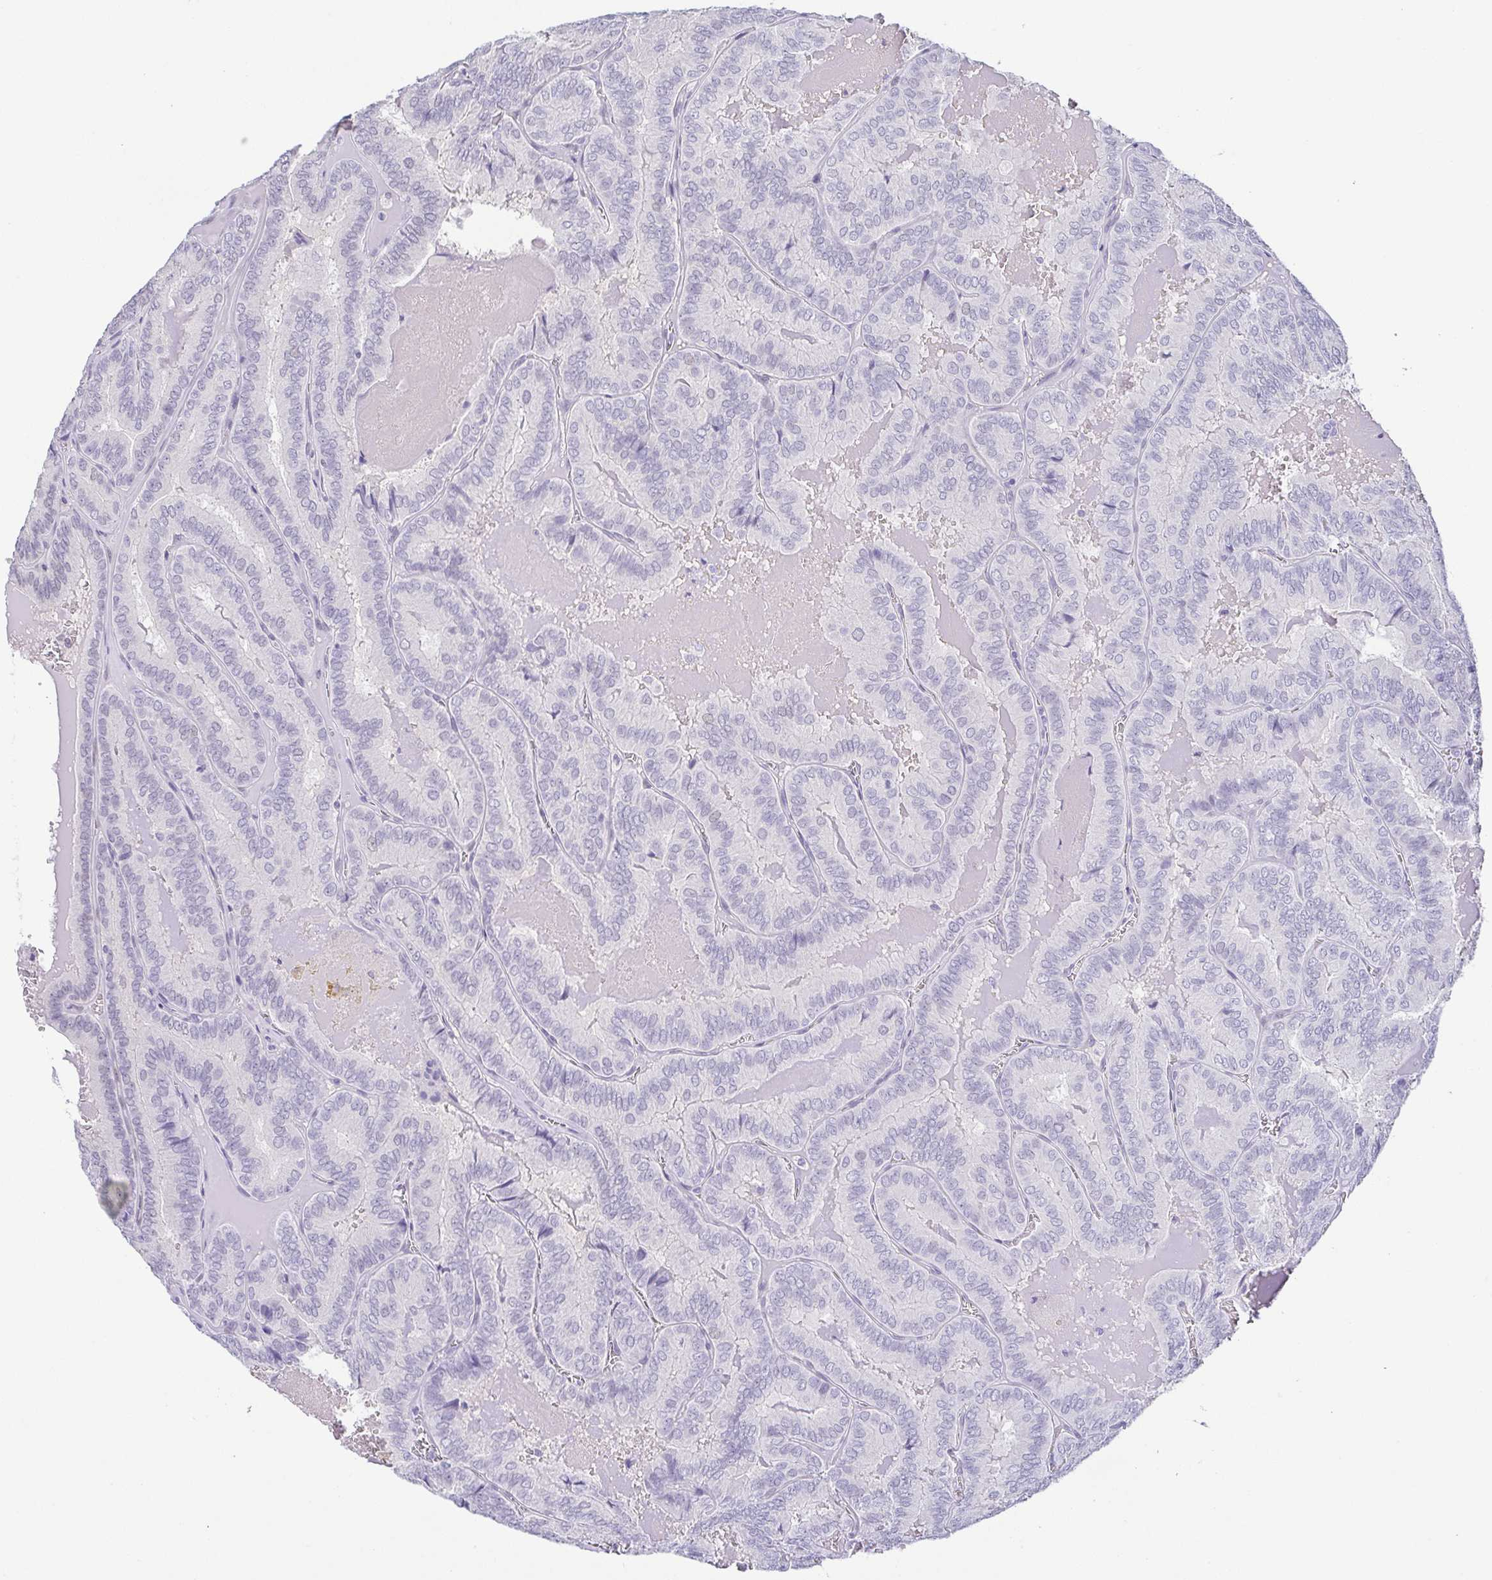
{"staining": {"intensity": "negative", "quantity": "none", "location": "none"}, "tissue": "thyroid cancer", "cell_type": "Tumor cells", "image_type": "cancer", "snomed": [{"axis": "morphology", "description": "Papillary adenocarcinoma, NOS"}, {"axis": "topography", "description": "Thyroid gland"}], "caption": "Immunohistochemistry (IHC) photomicrograph of human thyroid cancer (papillary adenocarcinoma) stained for a protein (brown), which demonstrates no positivity in tumor cells.", "gene": "TCF3", "patient": {"sex": "female", "age": 75}}